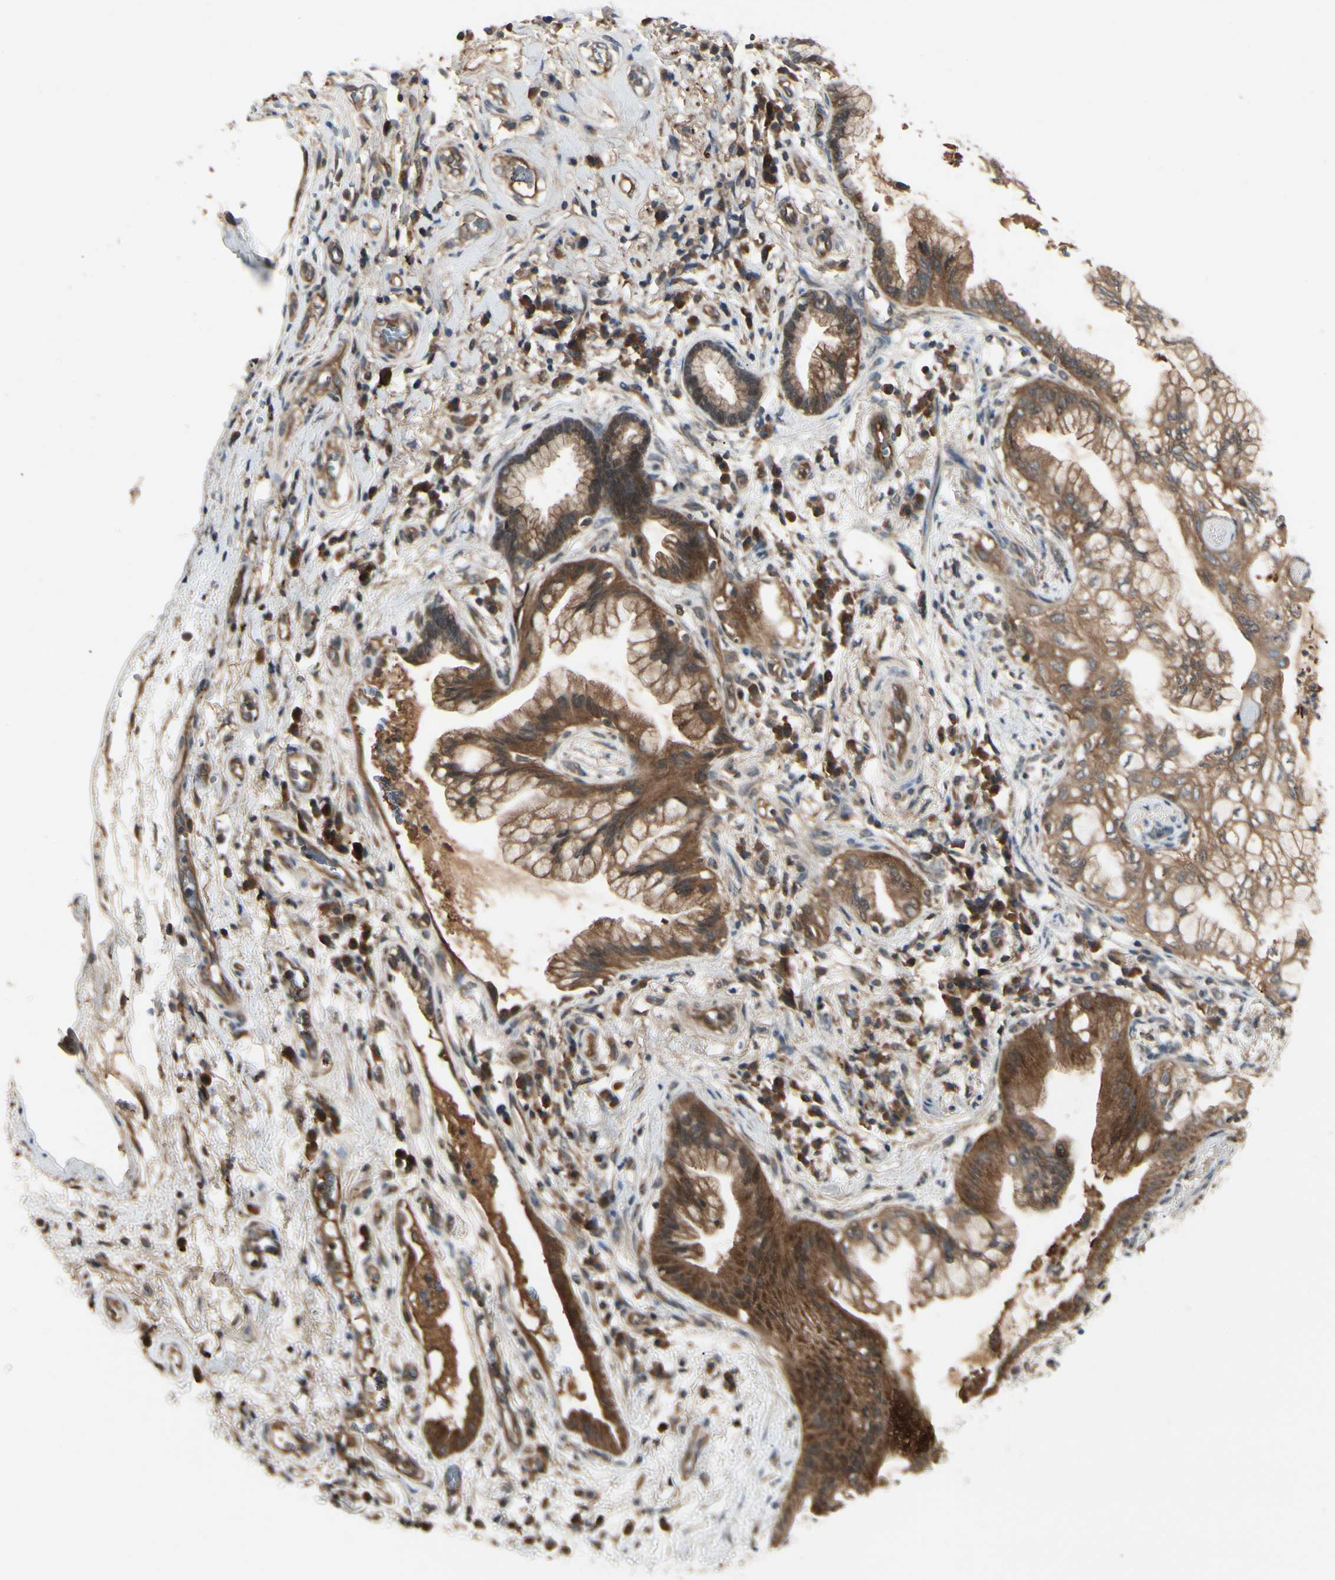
{"staining": {"intensity": "moderate", "quantity": ">75%", "location": "cytoplasmic/membranous"}, "tissue": "lung cancer", "cell_type": "Tumor cells", "image_type": "cancer", "snomed": [{"axis": "morphology", "description": "Adenocarcinoma, NOS"}, {"axis": "topography", "description": "Lung"}], "caption": "Approximately >75% of tumor cells in human lung adenocarcinoma show moderate cytoplasmic/membranous protein staining as visualized by brown immunohistochemical staining.", "gene": "RNF14", "patient": {"sex": "female", "age": 70}}